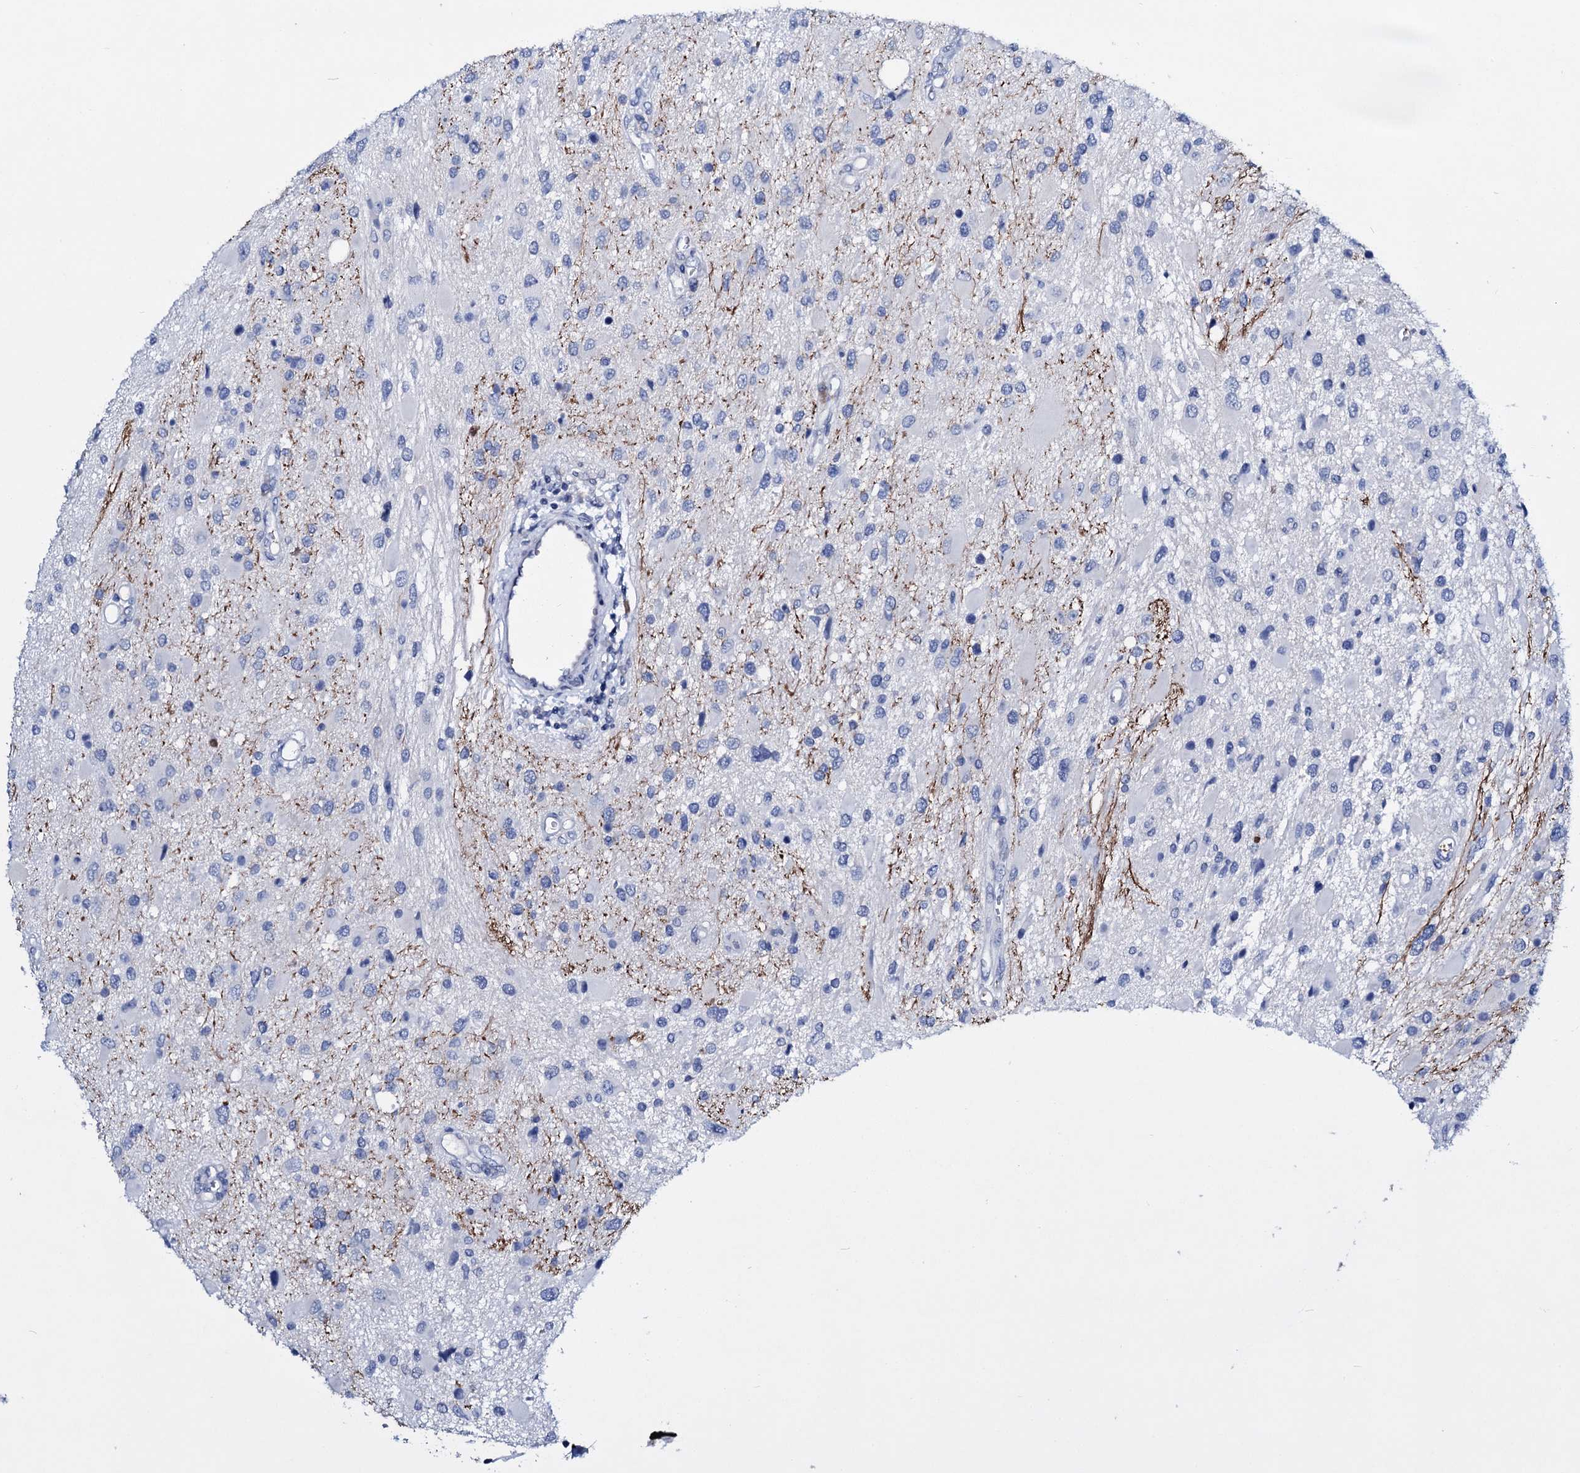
{"staining": {"intensity": "negative", "quantity": "none", "location": "none"}, "tissue": "glioma", "cell_type": "Tumor cells", "image_type": "cancer", "snomed": [{"axis": "morphology", "description": "Glioma, malignant, High grade"}, {"axis": "topography", "description": "Brain"}], "caption": "DAB (3,3'-diaminobenzidine) immunohistochemical staining of human glioma shows no significant expression in tumor cells.", "gene": "TPGS2", "patient": {"sex": "male", "age": 53}}